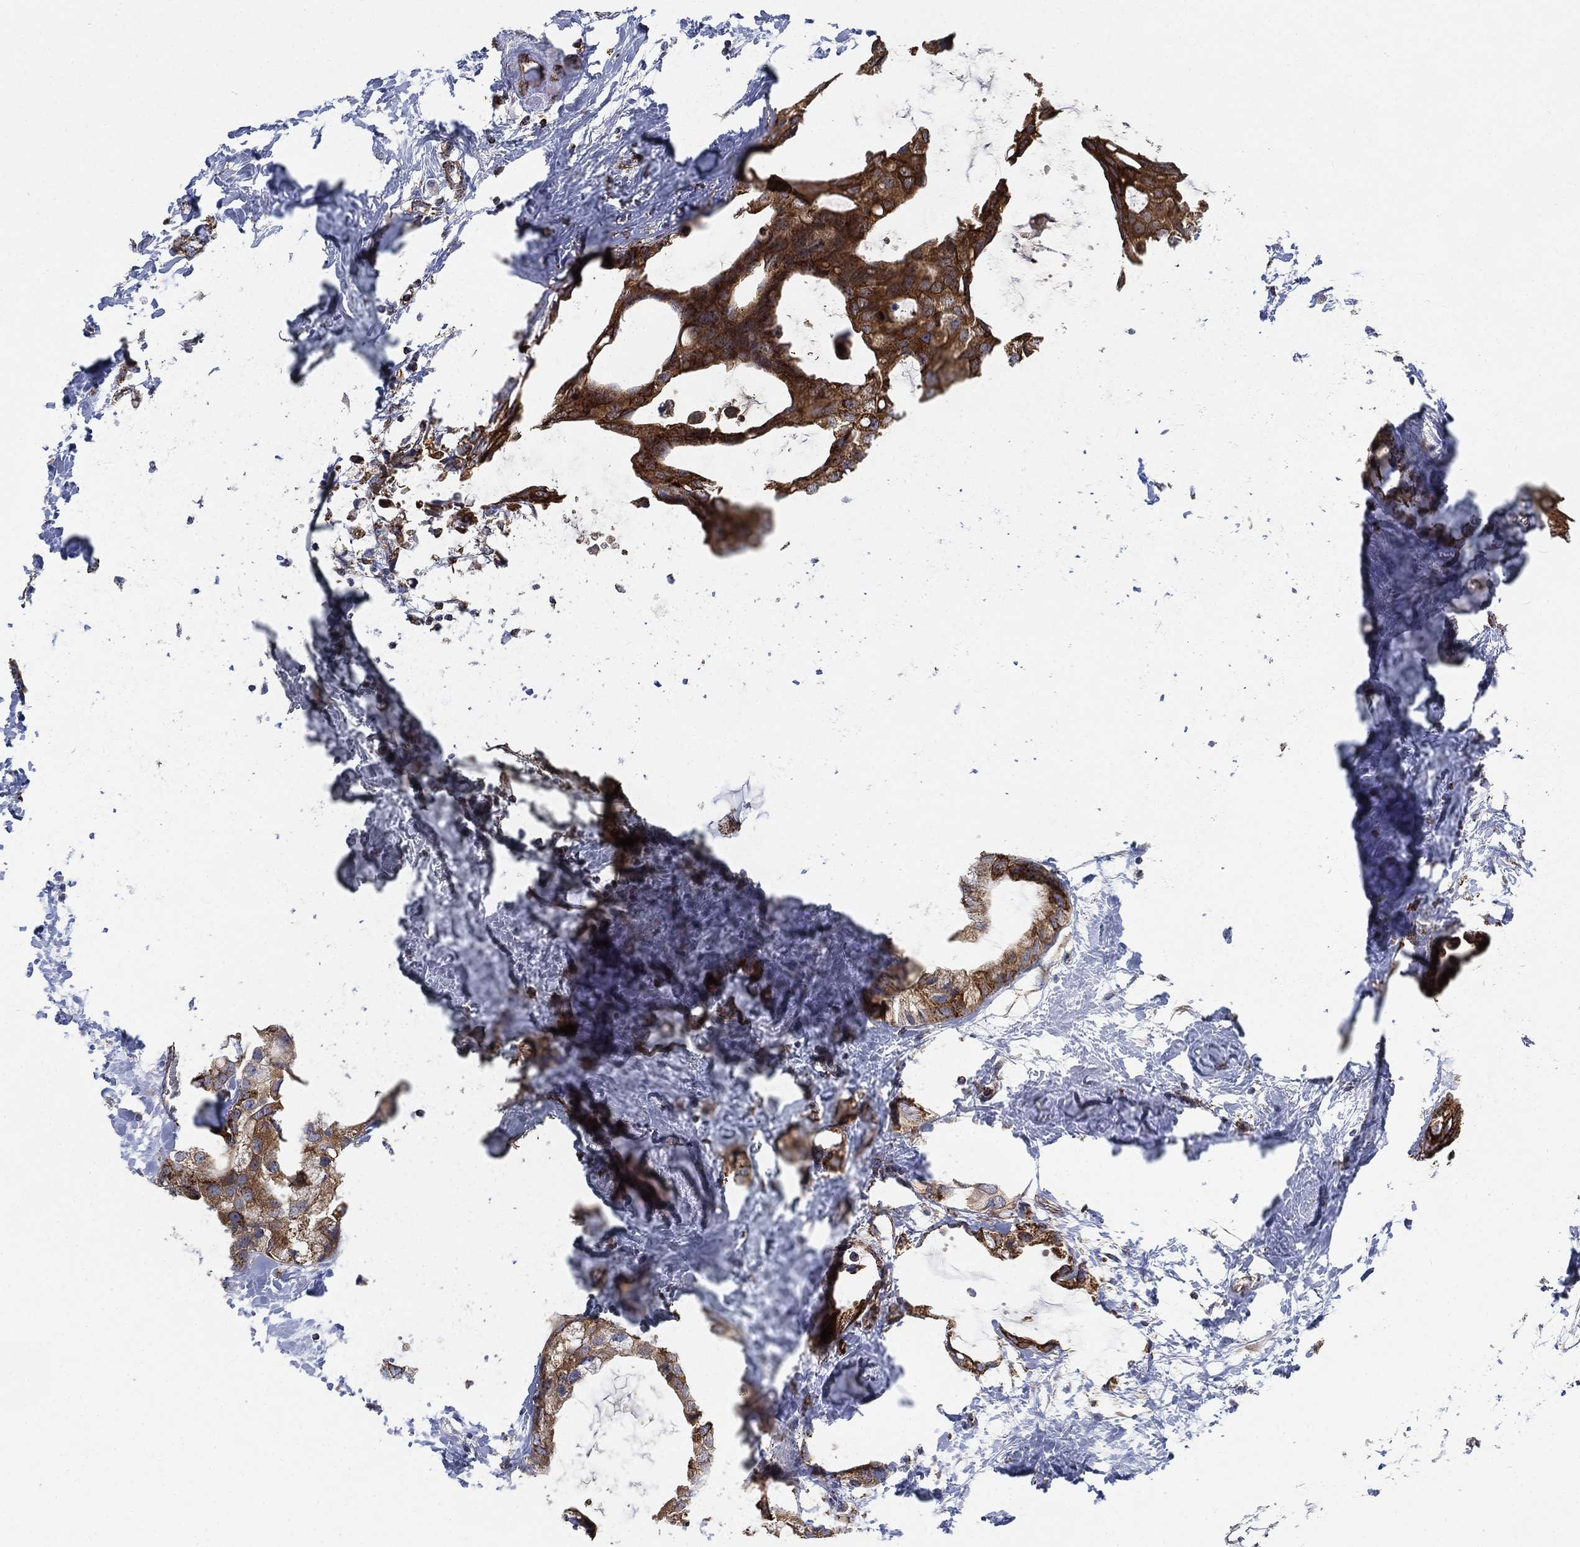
{"staining": {"intensity": "strong", "quantity": ">75%", "location": "cytoplasmic/membranous"}, "tissue": "breast cancer", "cell_type": "Tumor cells", "image_type": "cancer", "snomed": [{"axis": "morphology", "description": "Duct carcinoma"}, {"axis": "topography", "description": "Breast"}], "caption": "Intraductal carcinoma (breast) was stained to show a protein in brown. There is high levels of strong cytoplasmic/membranous staining in about >75% of tumor cells.", "gene": "SLC38A7", "patient": {"sex": "female", "age": 45}}